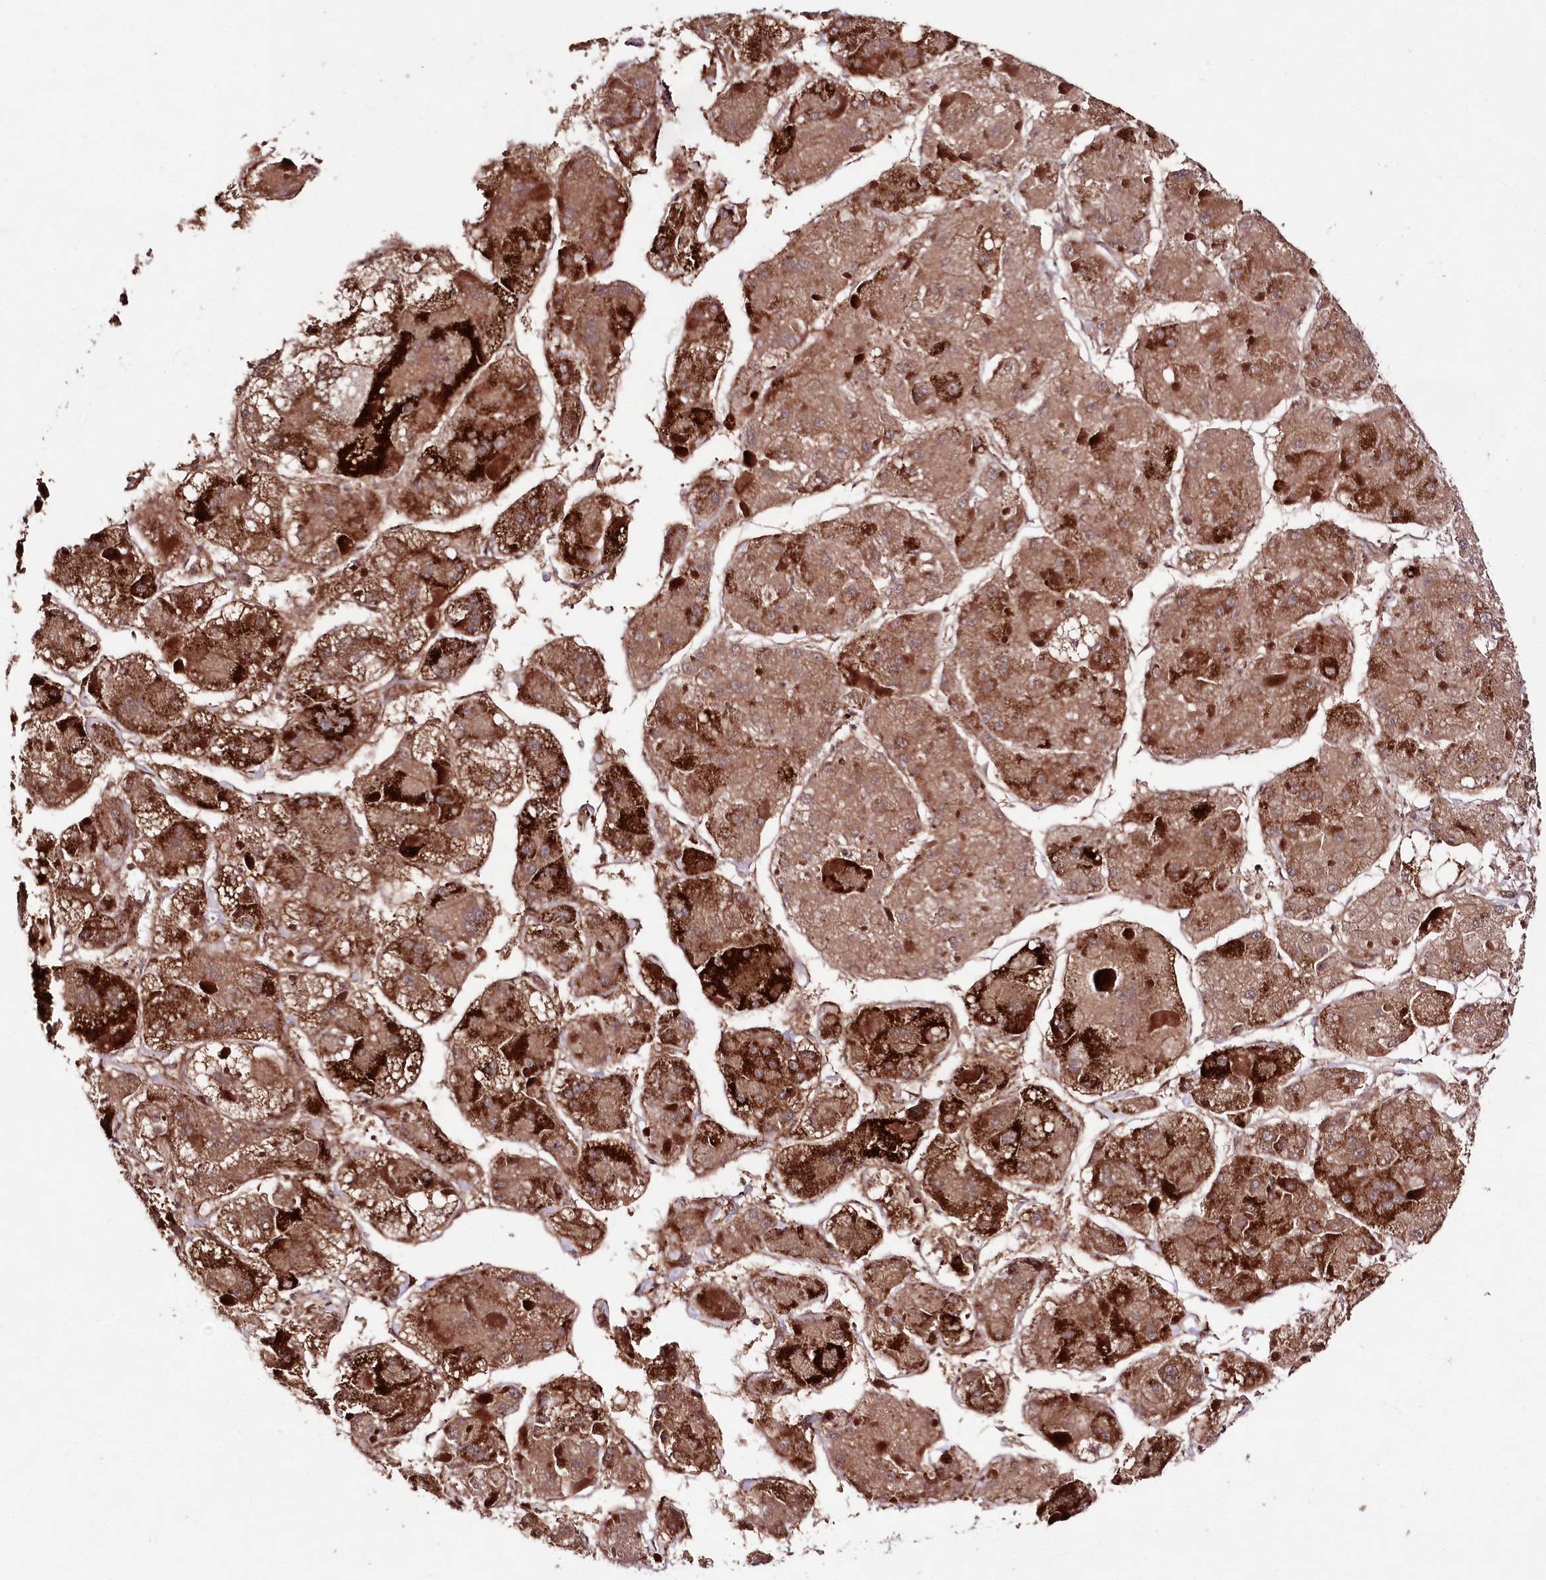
{"staining": {"intensity": "strong", "quantity": "25%-75%", "location": "cytoplasmic/membranous"}, "tissue": "liver cancer", "cell_type": "Tumor cells", "image_type": "cancer", "snomed": [{"axis": "morphology", "description": "Carcinoma, Hepatocellular, NOS"}, {"axis": "topography", "description": "Liver"}], "caption": "Tumor cells demonstrate high levels of strong cytoplasmic/membranous positivity in about 25%-75% of cells in liver cancer (hepatocellular carcinoma).", "gene": "PHLDB1", "patient": {"sex": "female", "age": 73}}